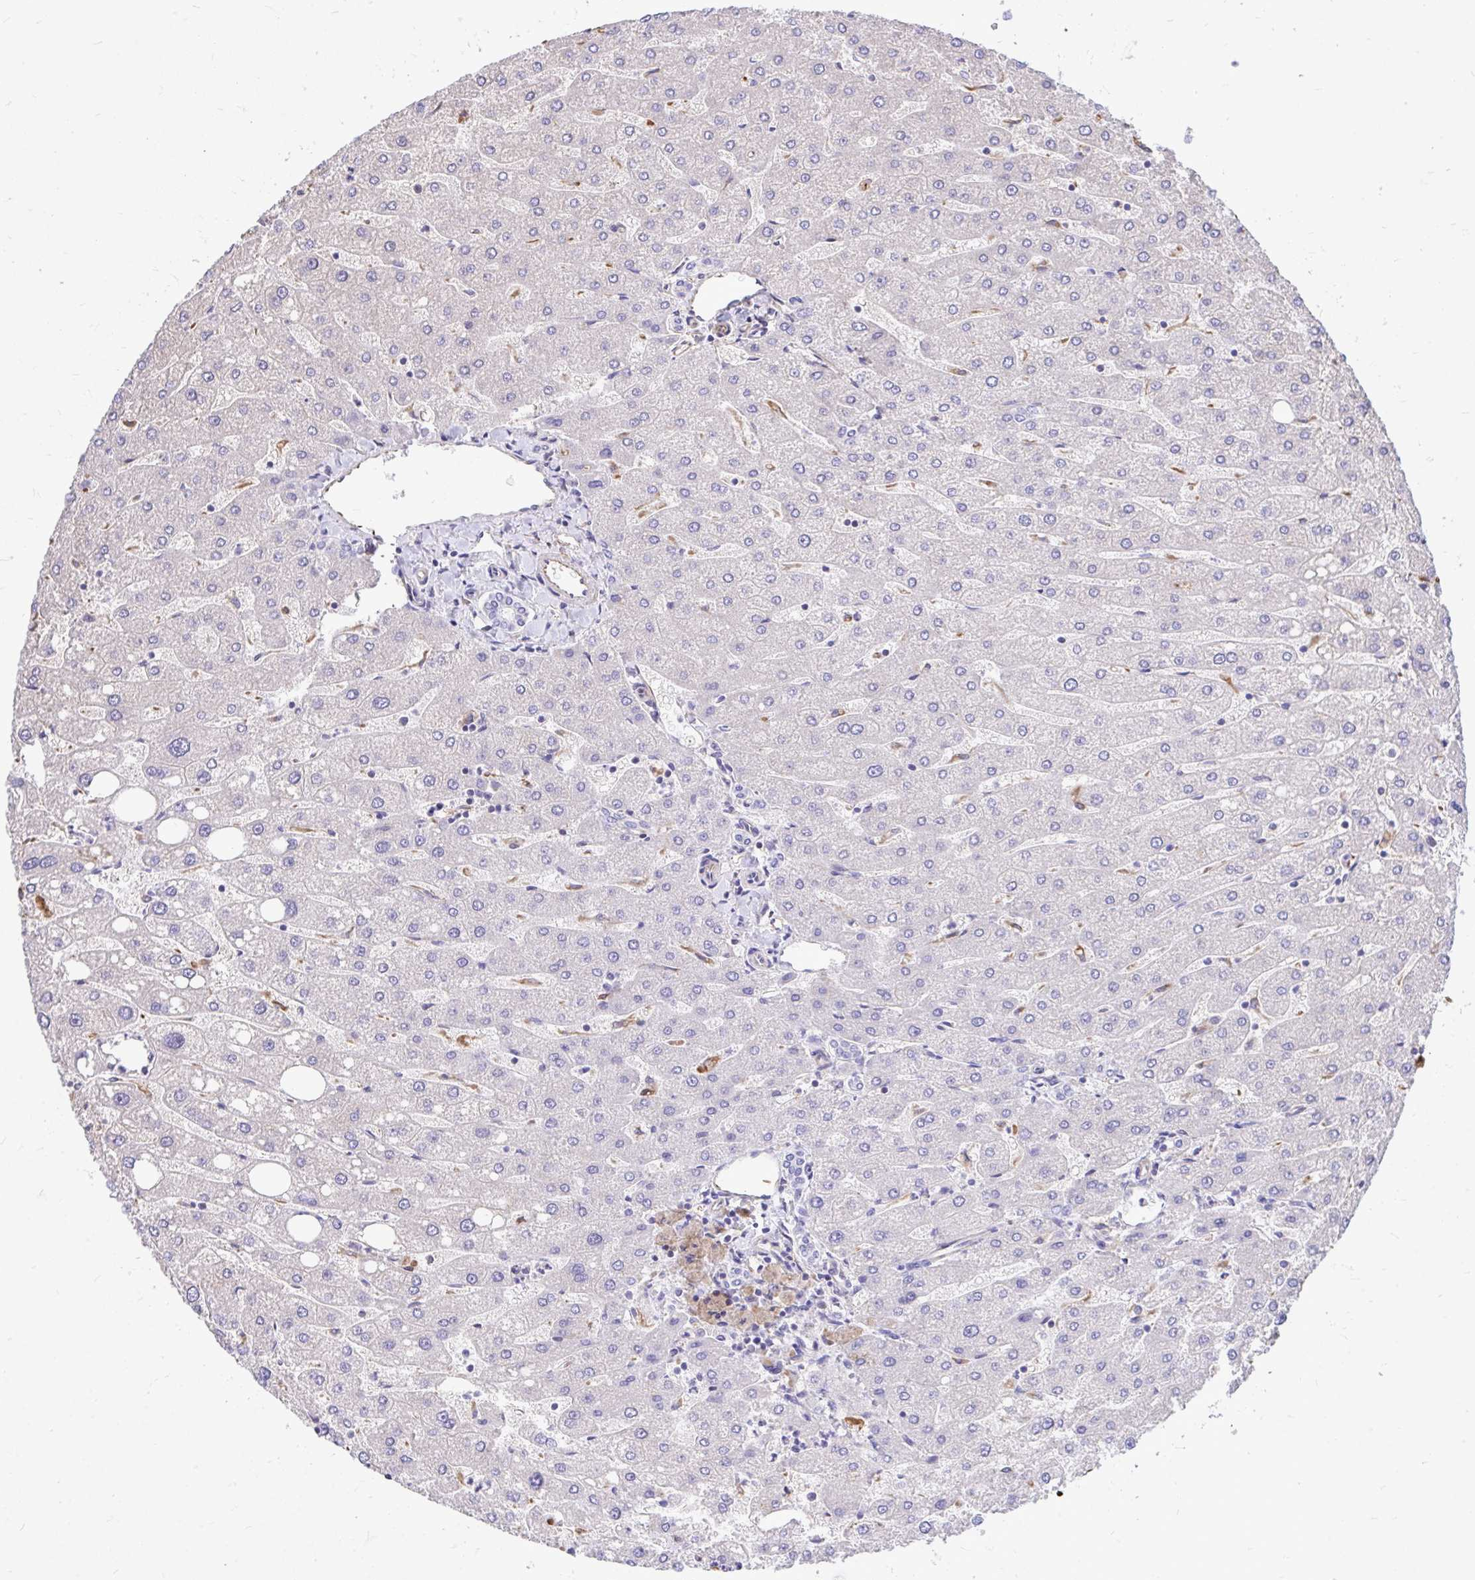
{"staining": {"intensity": "negative", "quantity": "none", "location": "none"}, "tissue": "liver", "cell_type": "Cholangiocytes", "image_type": "normal", "snomed": [{"axis": "morphology", "description": "Normal tissue, NOS"}, {"axis": "topography", "description": "Liver"}], "caption": "Immunohistochemistry of normal liver shows no staining in cholangiocytes.", "gene": "RNF103", "patient": {"sex": "male", "age": 67}}